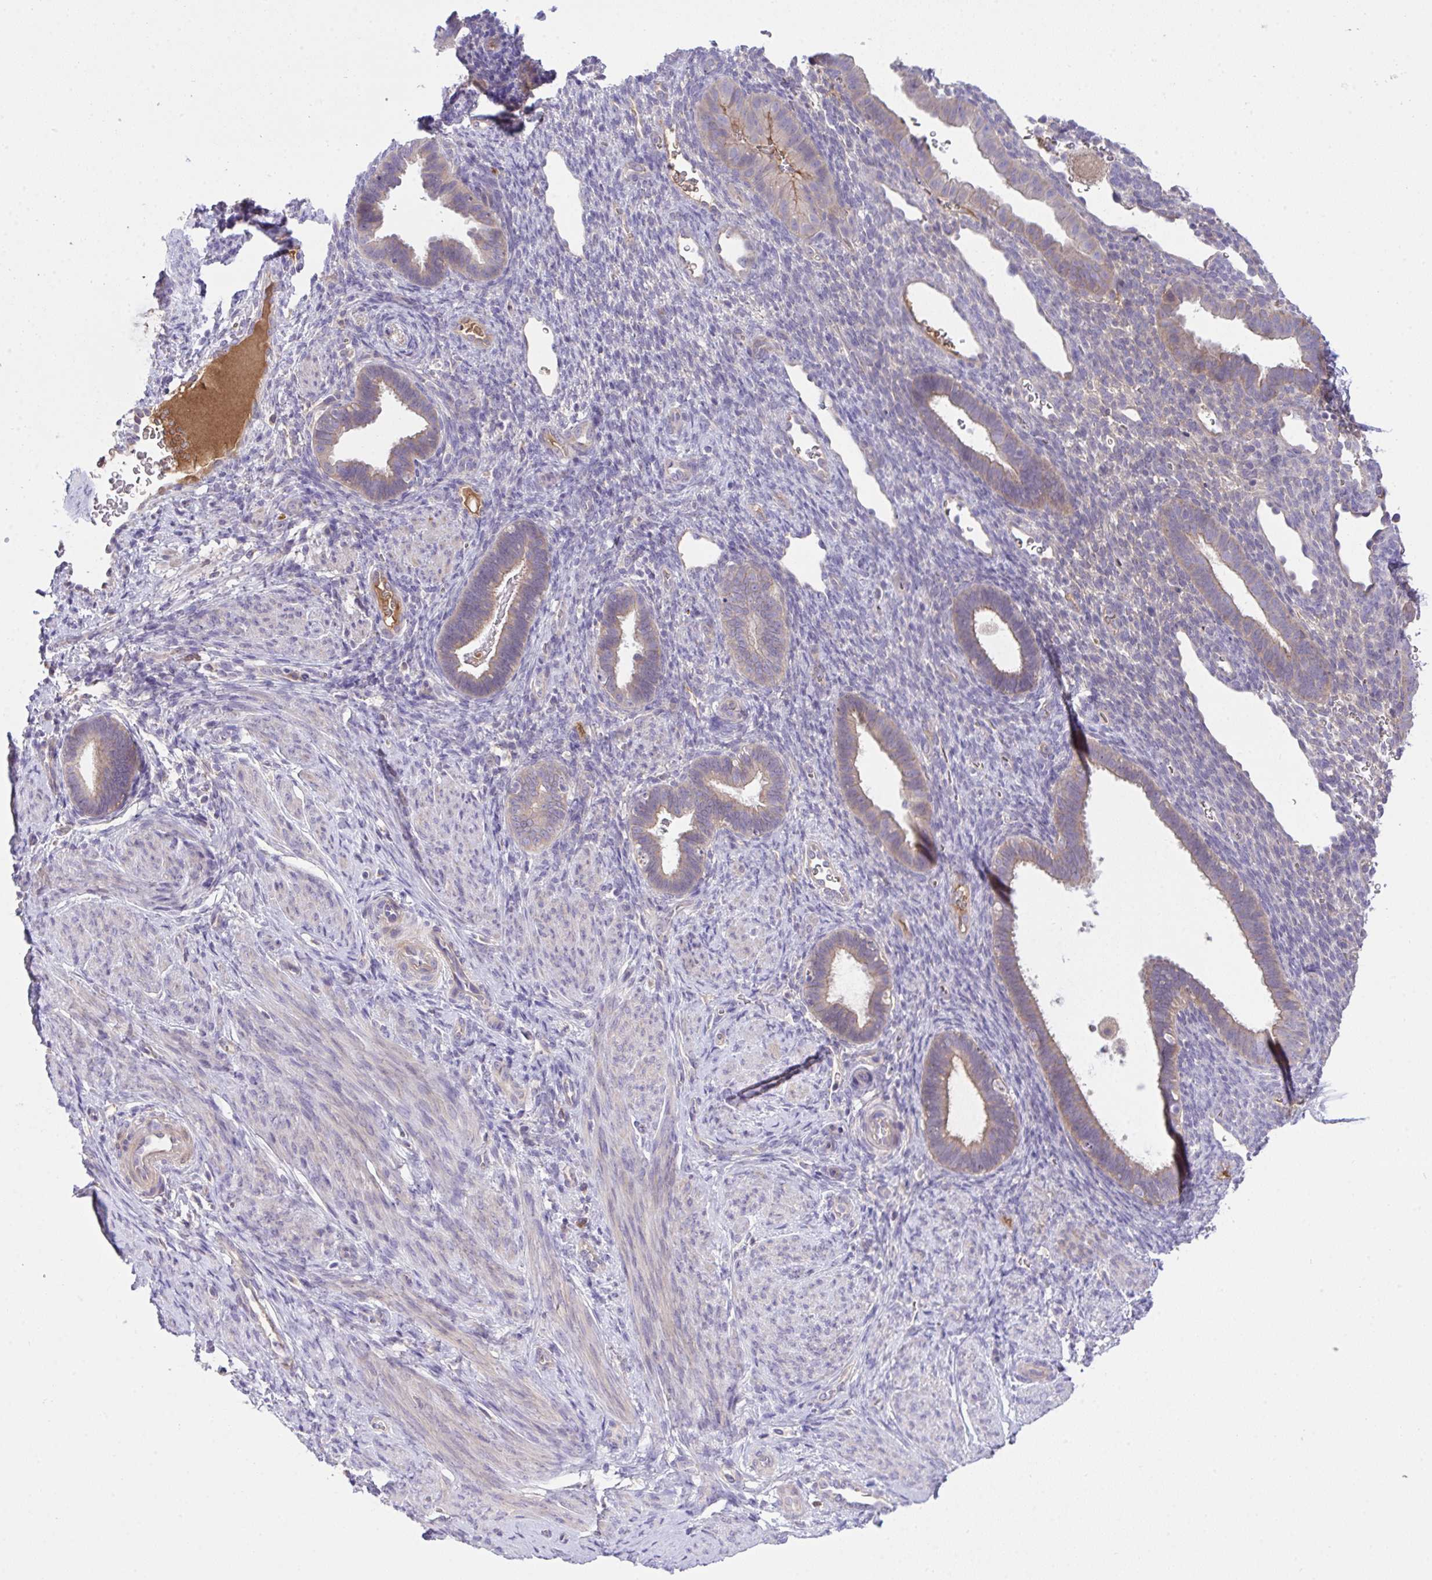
{"staining": {"intensity": "negative", "quantity": "none", "location": "none"}, "tissue": "endometrium", "cell_type": "Cells in endometrial stroma", "image_type": "normal", "snomed": [{"axis": "morphology", "description": "Normal tissue, NOS"}, {"axis": "topography", "description": "Endometrium"}], "caption": "An immunohistochemistry micrograph of normal endometrium is shown. There is no staining in cells in endometrial stroma of endometrium.", "gene": "ZNF581", "patient": {"sex": "female", "age": 34}}